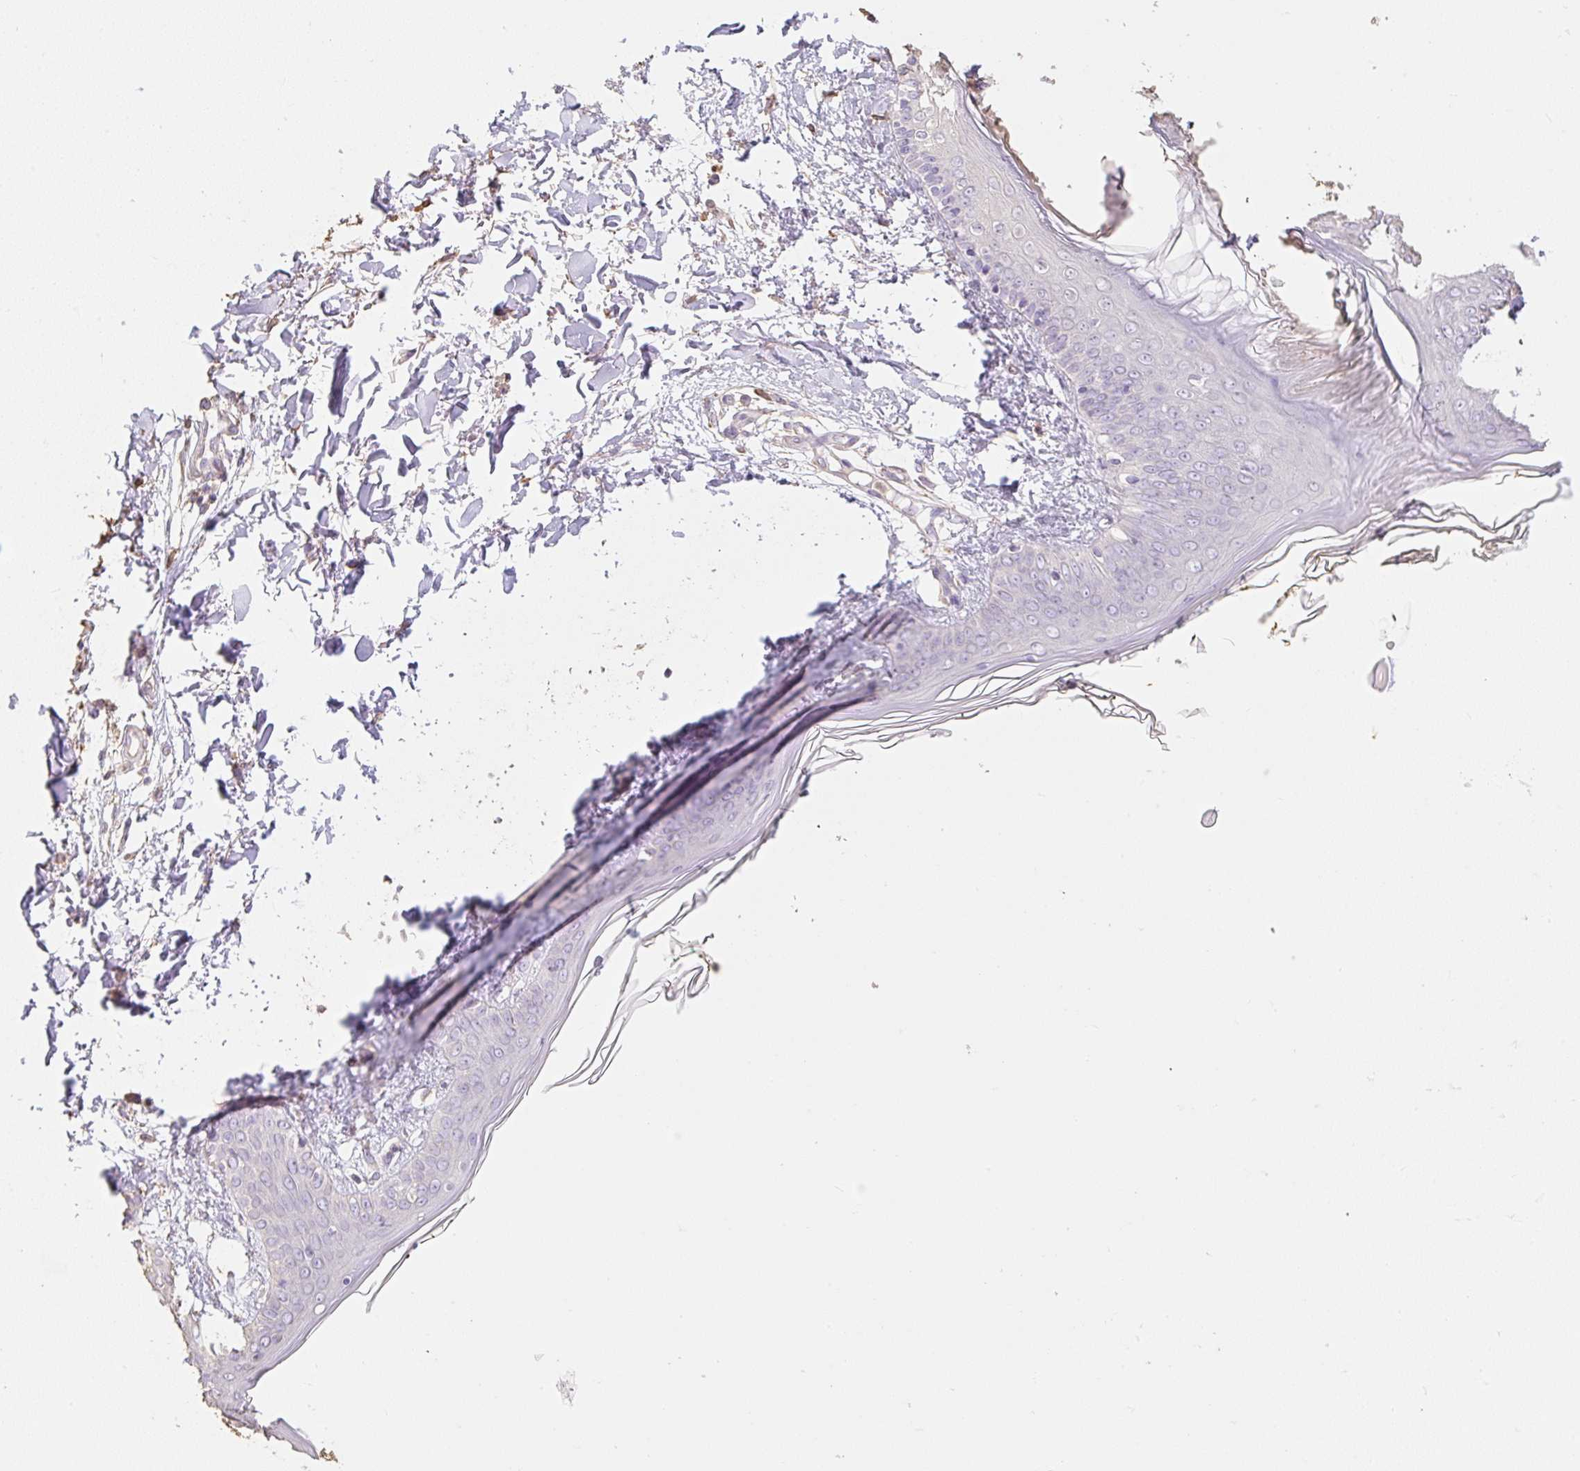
{"staining": {"intensity": "negative", "quantity": "none", "location": "none"}, "tissue": "skin", "cell_type": "Fibroblasts", "image_type": "normal", "snomed": [{"axis": "morphology", "description": "Normal tissue, NOS"}, {"axis": "topography", "description": "Skin"}], "caption": "IHC of benign human skin exhibits no staining in fibroblasts.", "gene": "MBOAT7", "patient": {"sex": "female", "age": 34}}